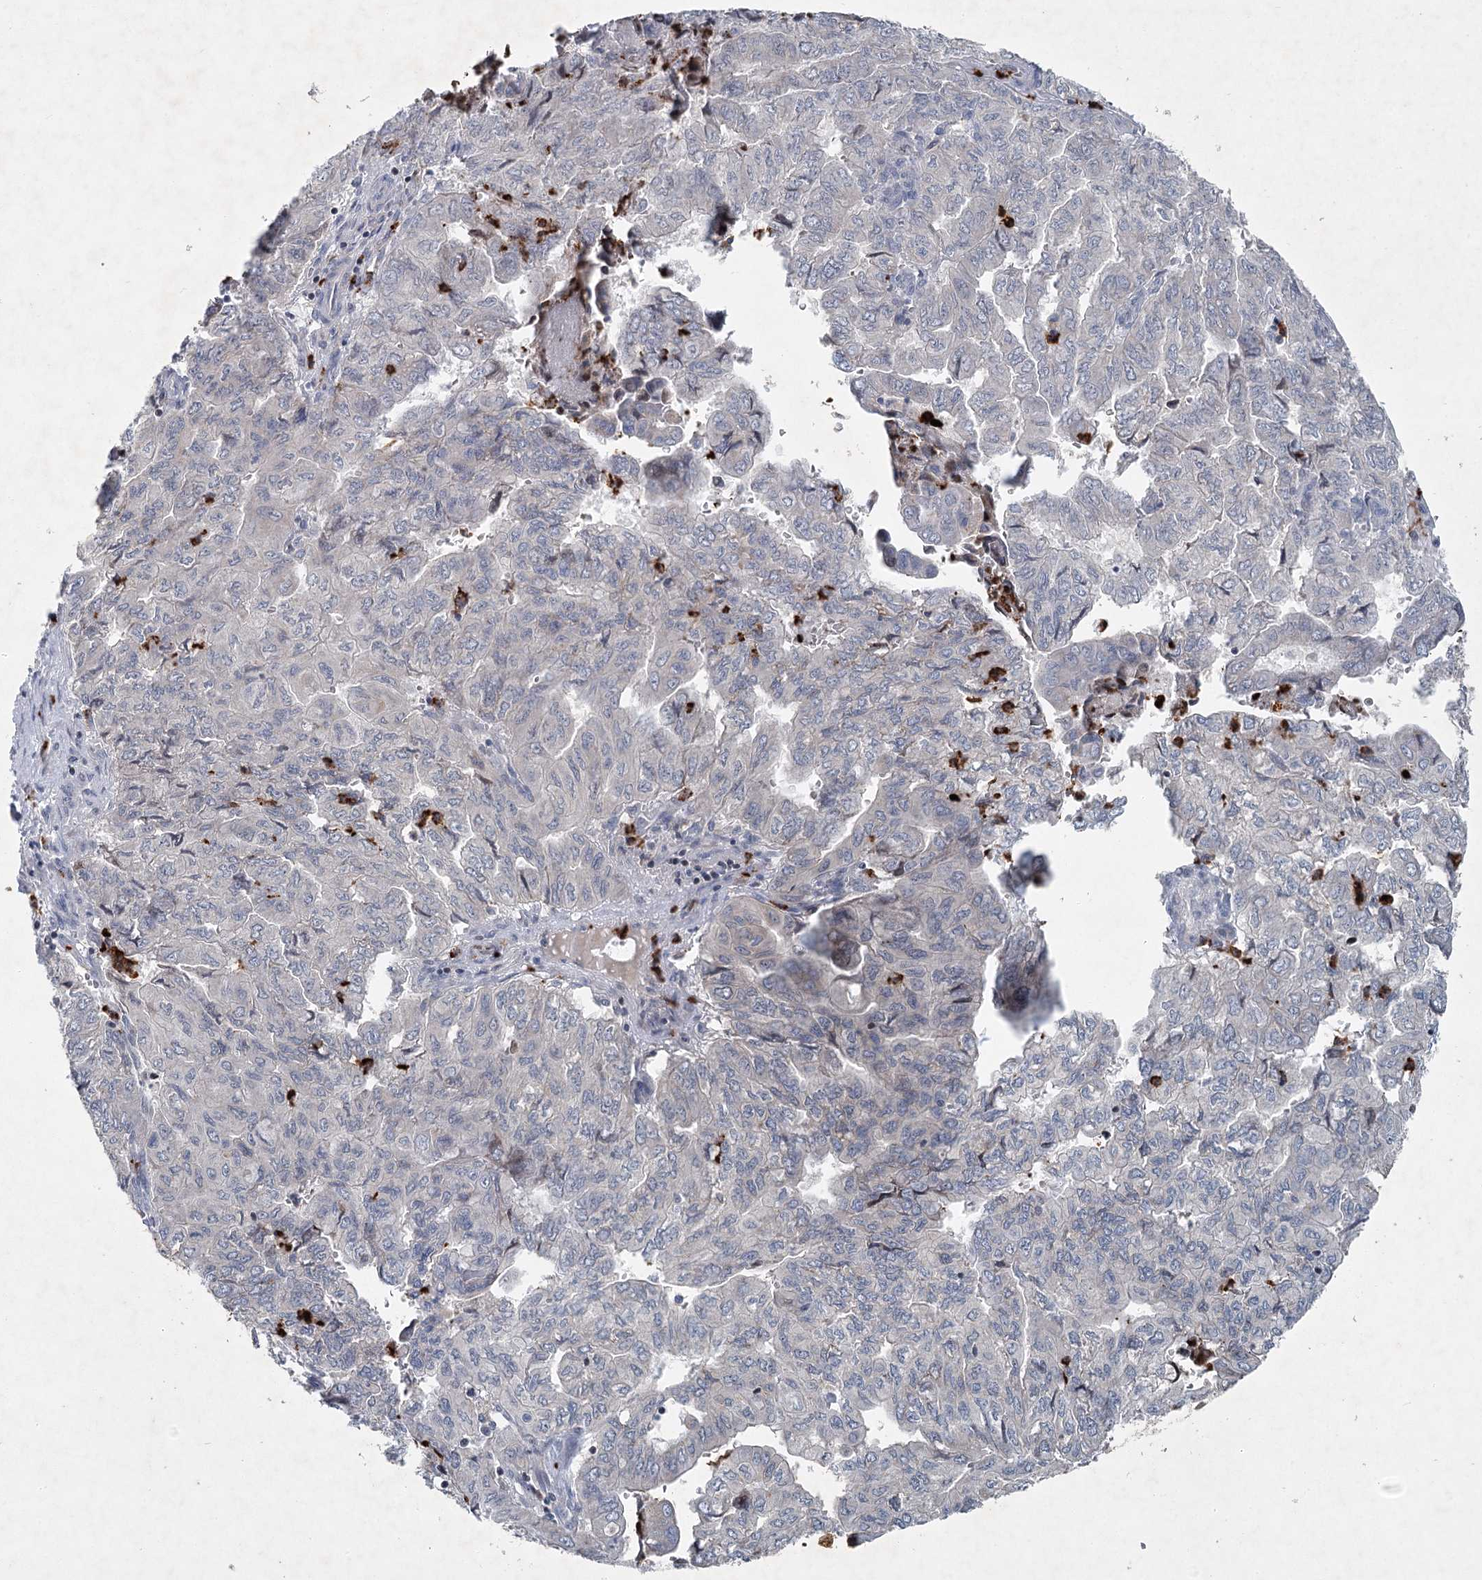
{"staining": {"intensity": "negative", "quantity": "none", "location": "none"}, "tissue": "pancreatic cancer", "cell_type": "Tumor cells", "image_type": "cancer", "snomed": [{"axis": "morphology", "description": "Adenocarcinoma, NOS"}, {"axis": "topography", "description": "Pancreas"}], "caption": "Immunohistochemistry histopathology image of pancreatic cancer stained for a protein (brown), which reveals no staining in tumor cells.", "gene": "PLA2G12A", "patient": {"sex": "male", "age": 51}}